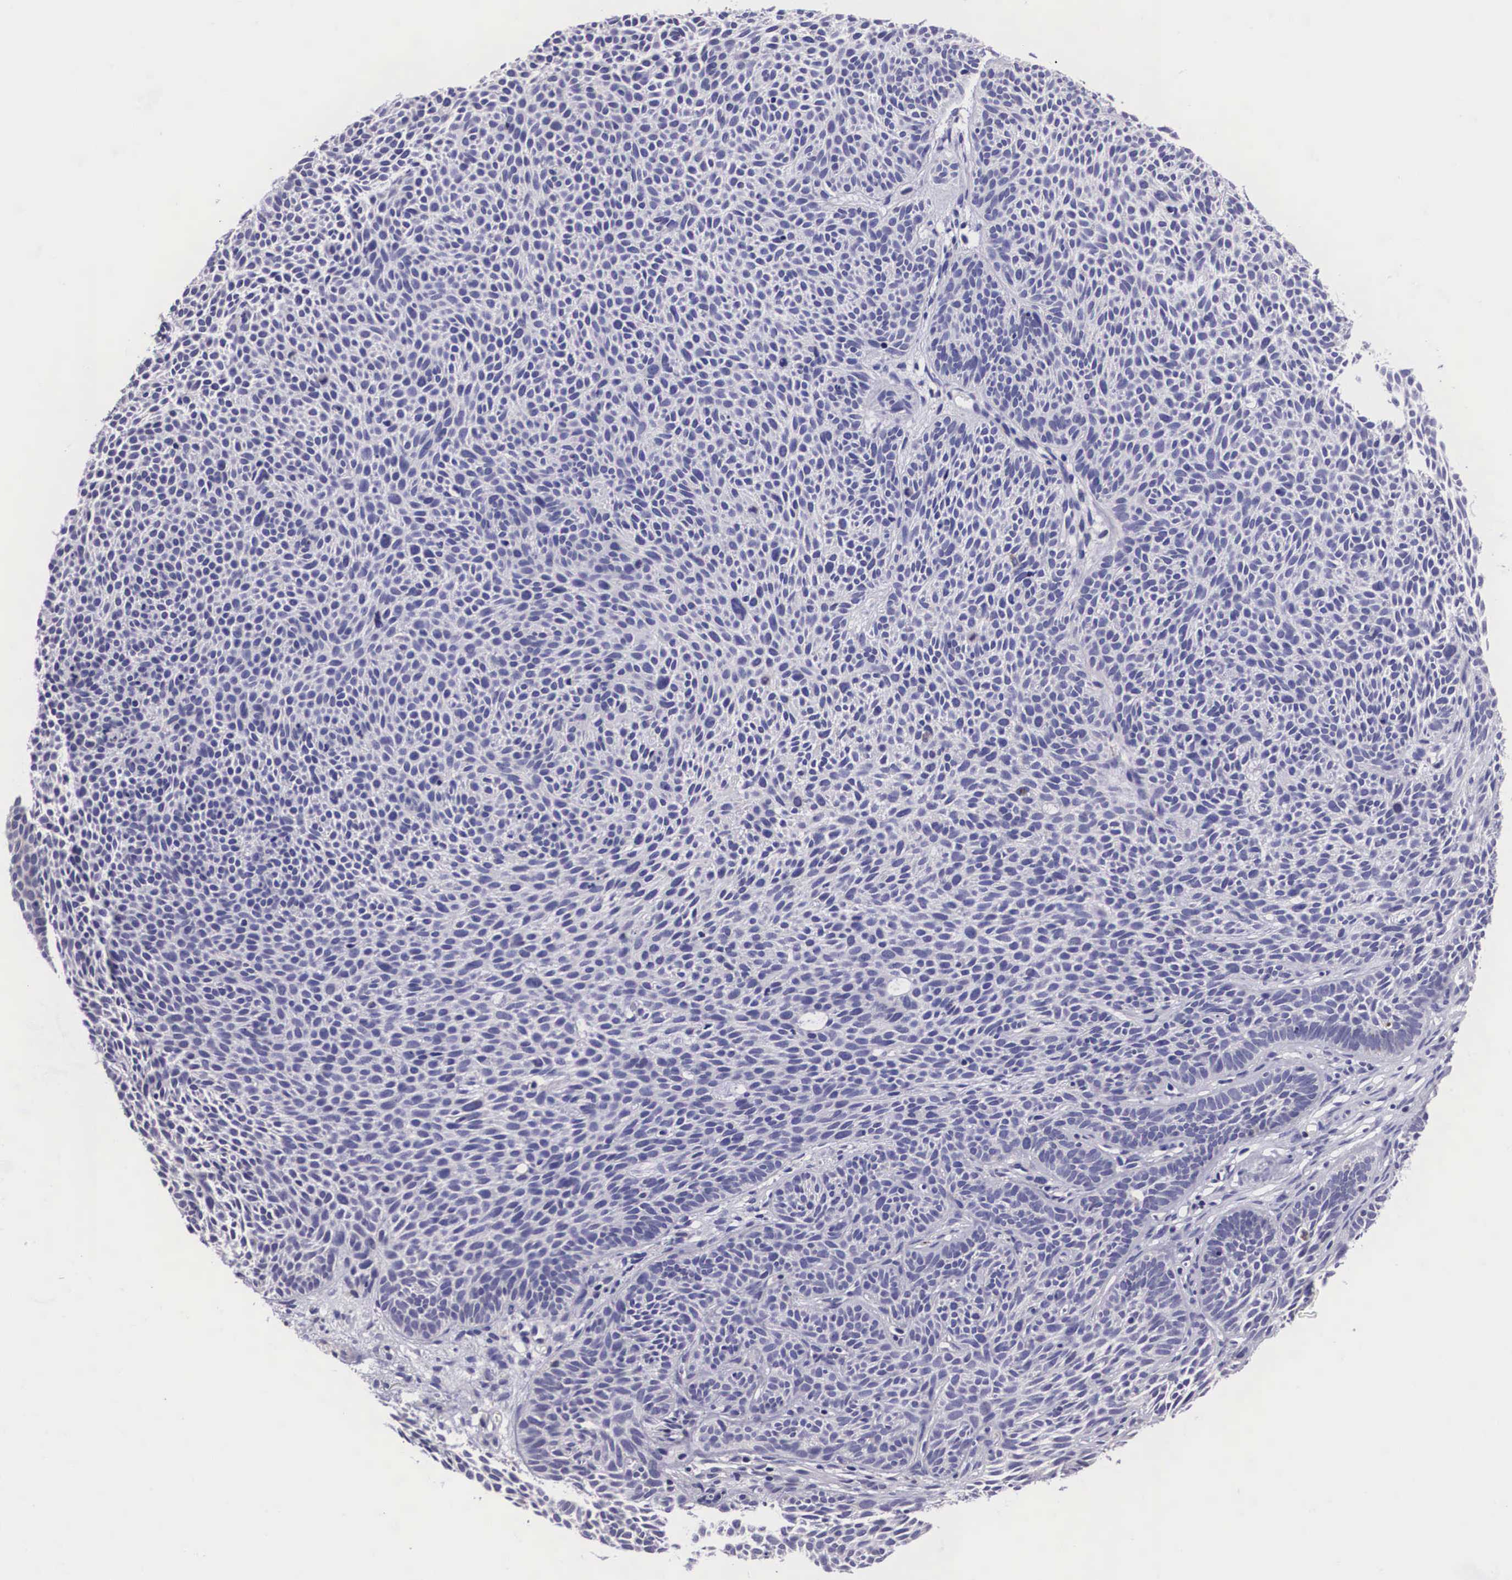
{"staining": {"intensity": "negative", "quantity": "none", "location": "none"}, "tissue": "skin cancer", "cell_type": "Tumor cells", "image_type": "cancer", "snomed": [{"axis": "morphology", "description": "Basal cell carcinoma"}, {"axis": "topography", "description": "Skin"}], "caption": "IHC of human skin cancer displays no staining in tumor cells. (DAB (3,3'-diaminobenzidine) IHC with hematoxylin counter stain).", "gene": "ARG2", "patient": {"sex": "male", "age": 84}}